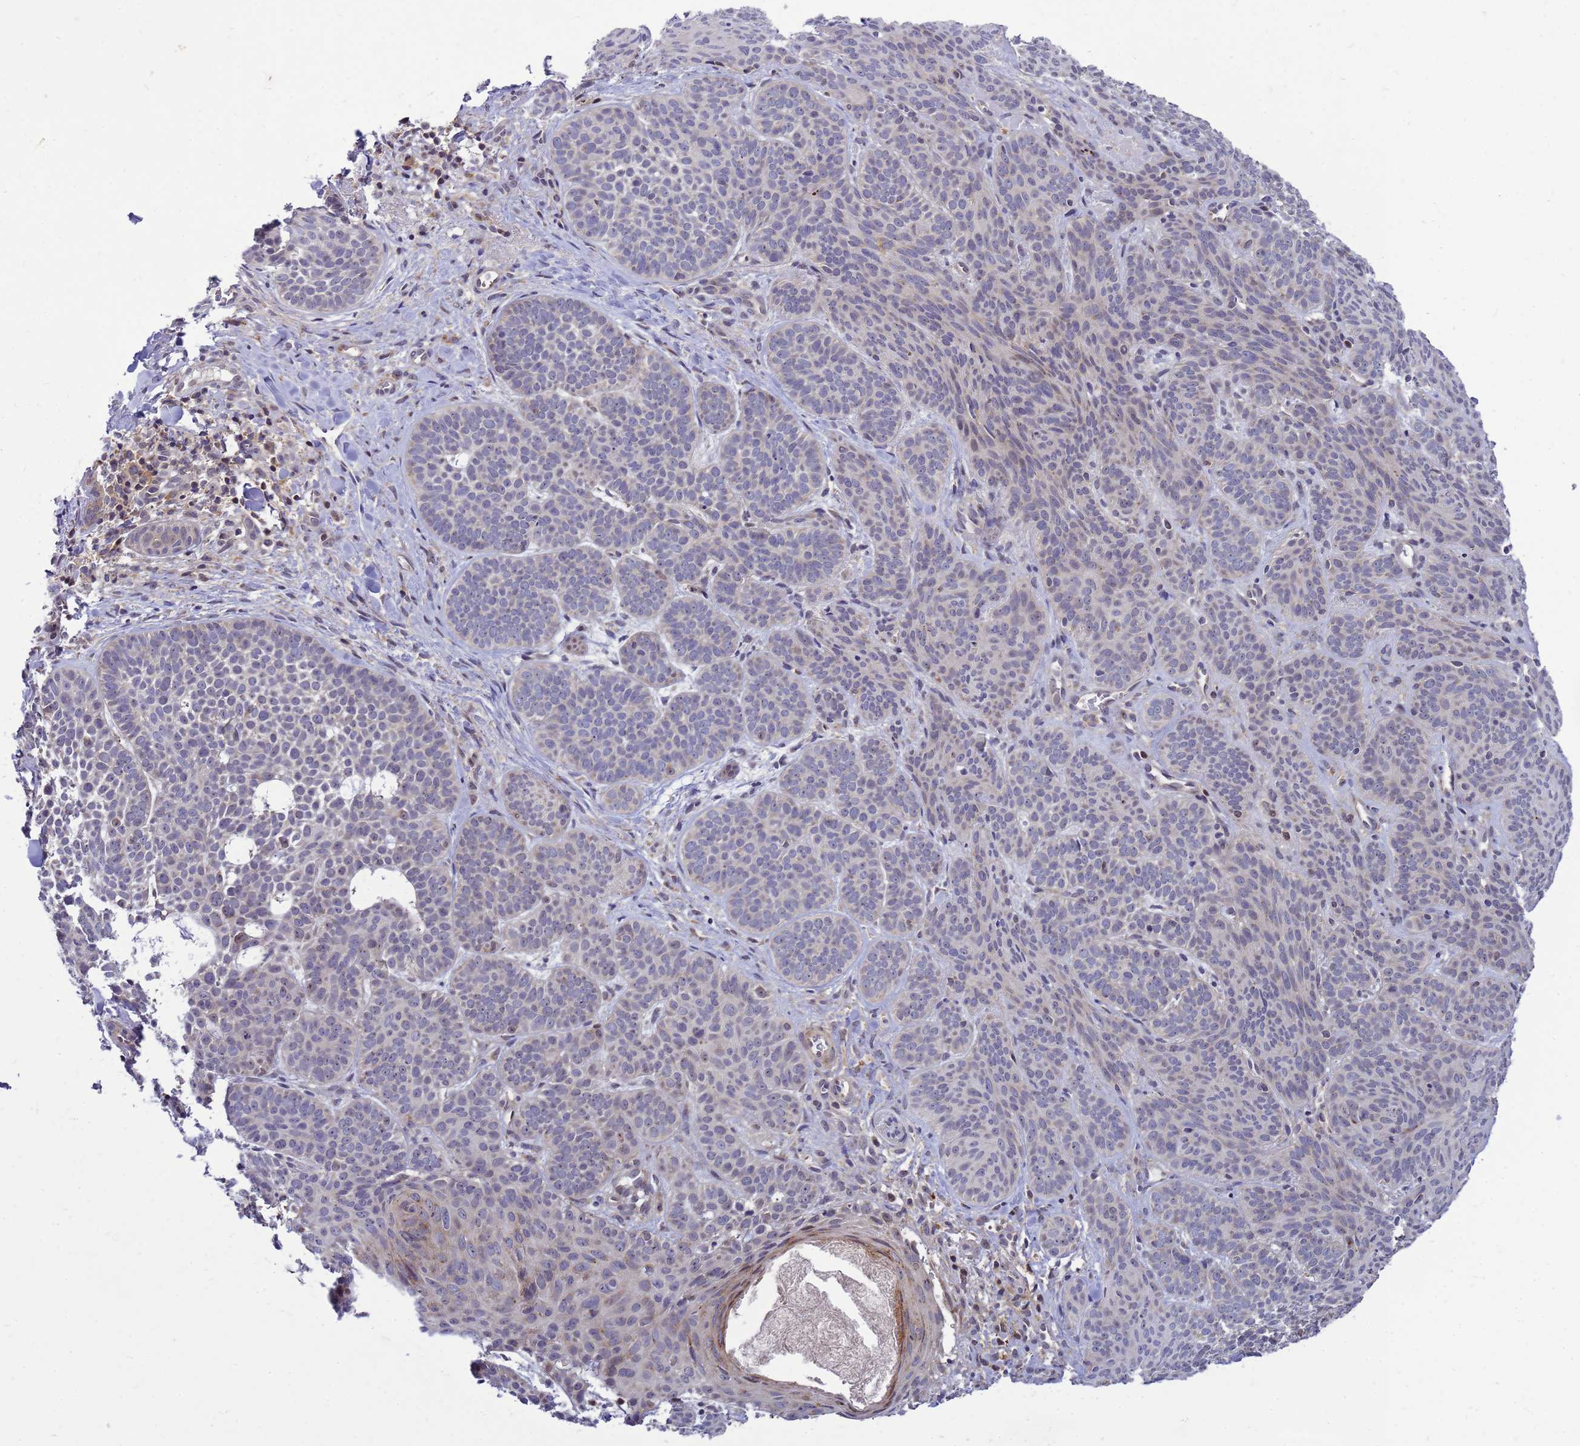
{"staining": {"intensity": "moderate", "quantity": "<25%", "location": "cytoplasmic/membranous"}, "tissue": "skin cancer", "cell_type": "Tumor cells", "image_type": "cancer", "snomed": [{"axis": "morphology", "description": "Basal cell carcinoma"}, {"axis": "topography", "description": "Skin"}], "caption": "High-power microscopy captured an IHC image of skin cancer, revealing moderate cytoplasmic/membranous staining in approximately <25% of tumor cells.", "gene": "C12orf43", "patient": {"sex": "male", "age": 85}}